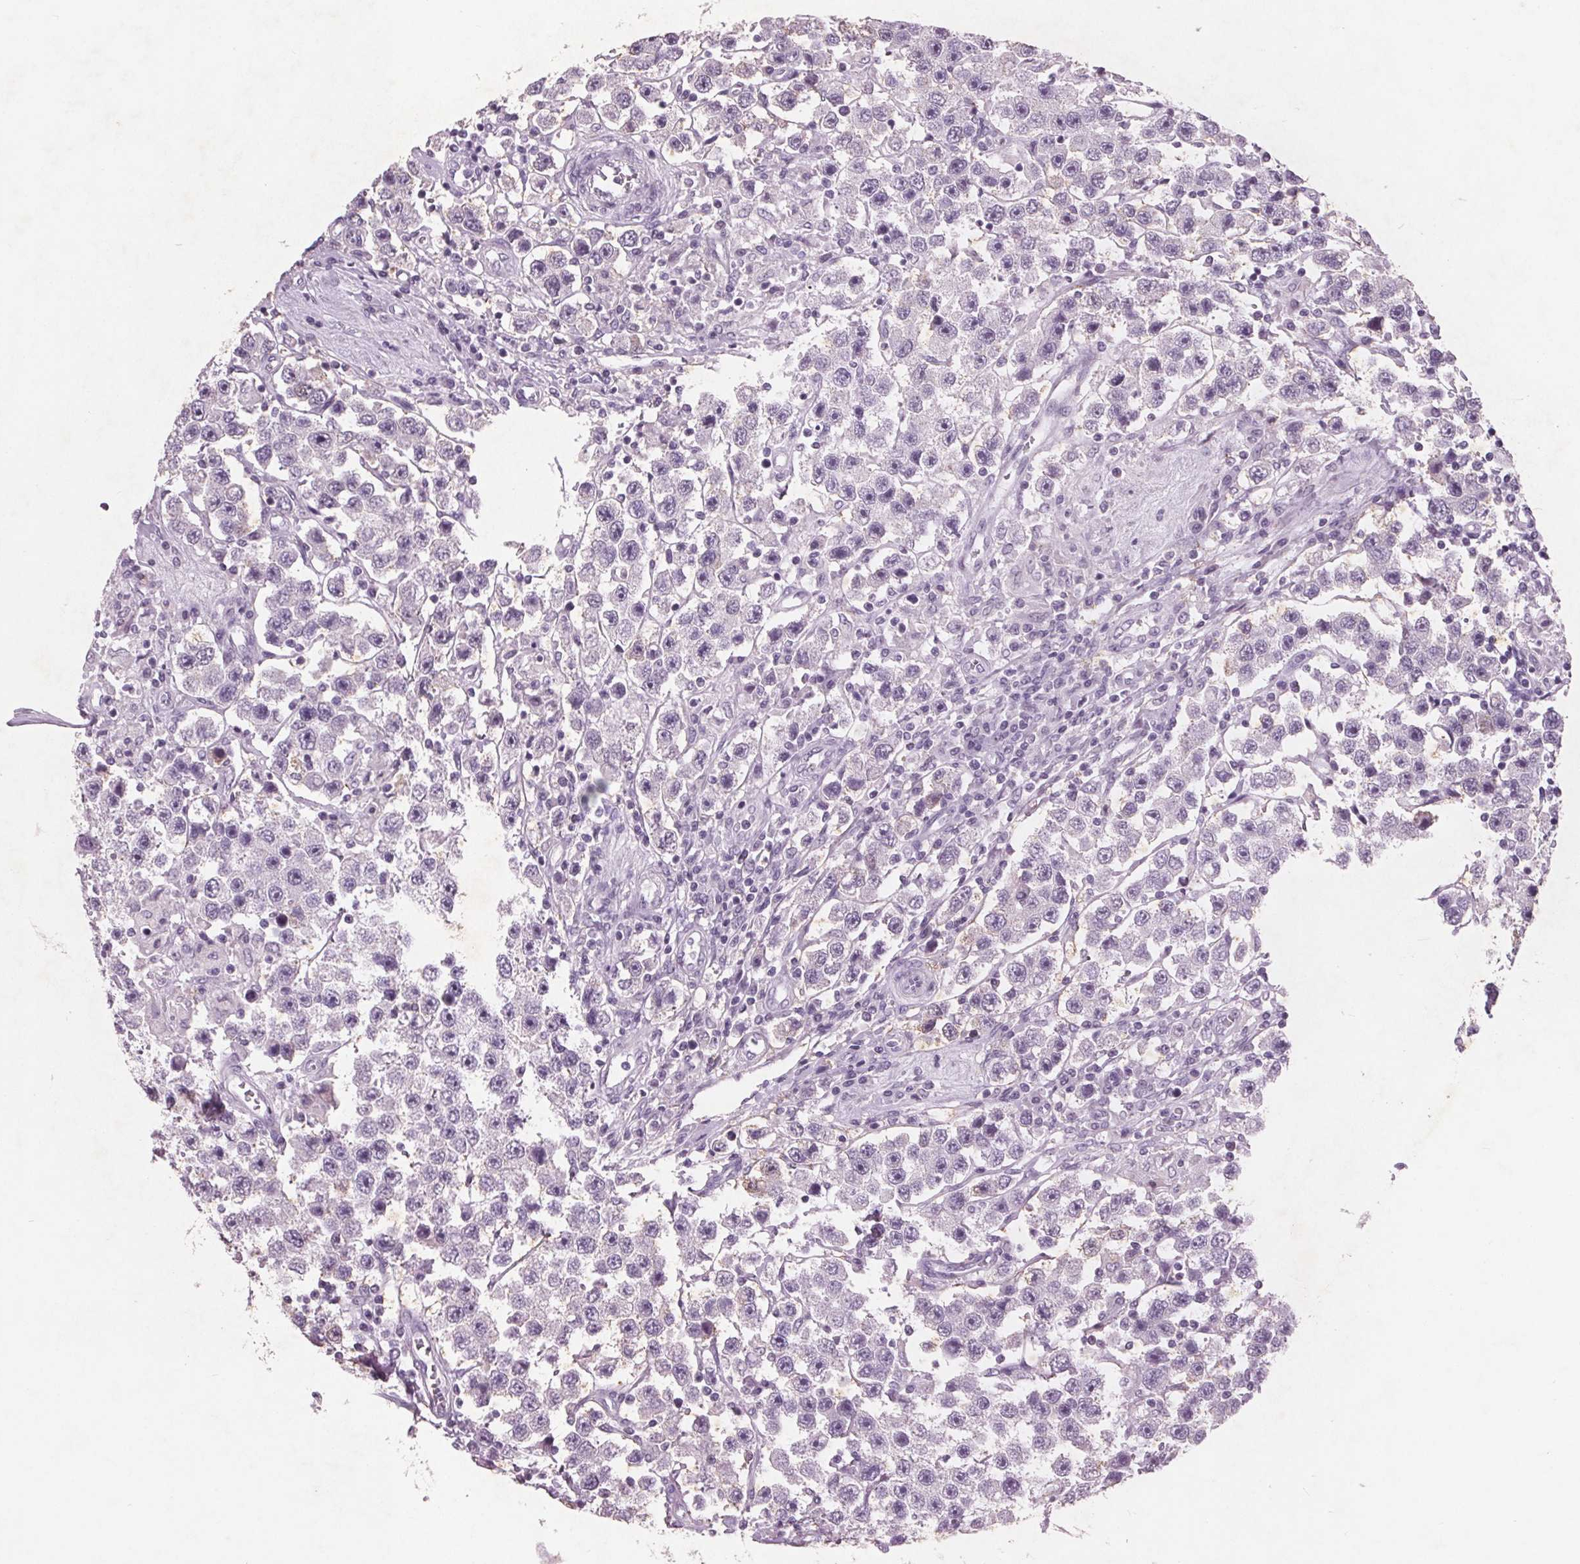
{"staining": {"intensity": "negative", "quantity": "none", "location": "none"}, "tissue": "testis cancer", "cell_type": "Tumor cells", "image_type": "cancer", "snomed": [{"axis": "morphology", "description": "Seminoma, NOS"}, {"axis": "topography", "description": "Testis"}], "caption": "This is an IHC histopathology image of testis seminoma. There is no staining in tumor cells.", "gene": "PTPN14", "patient": {"sex": "male", "age": 45}}